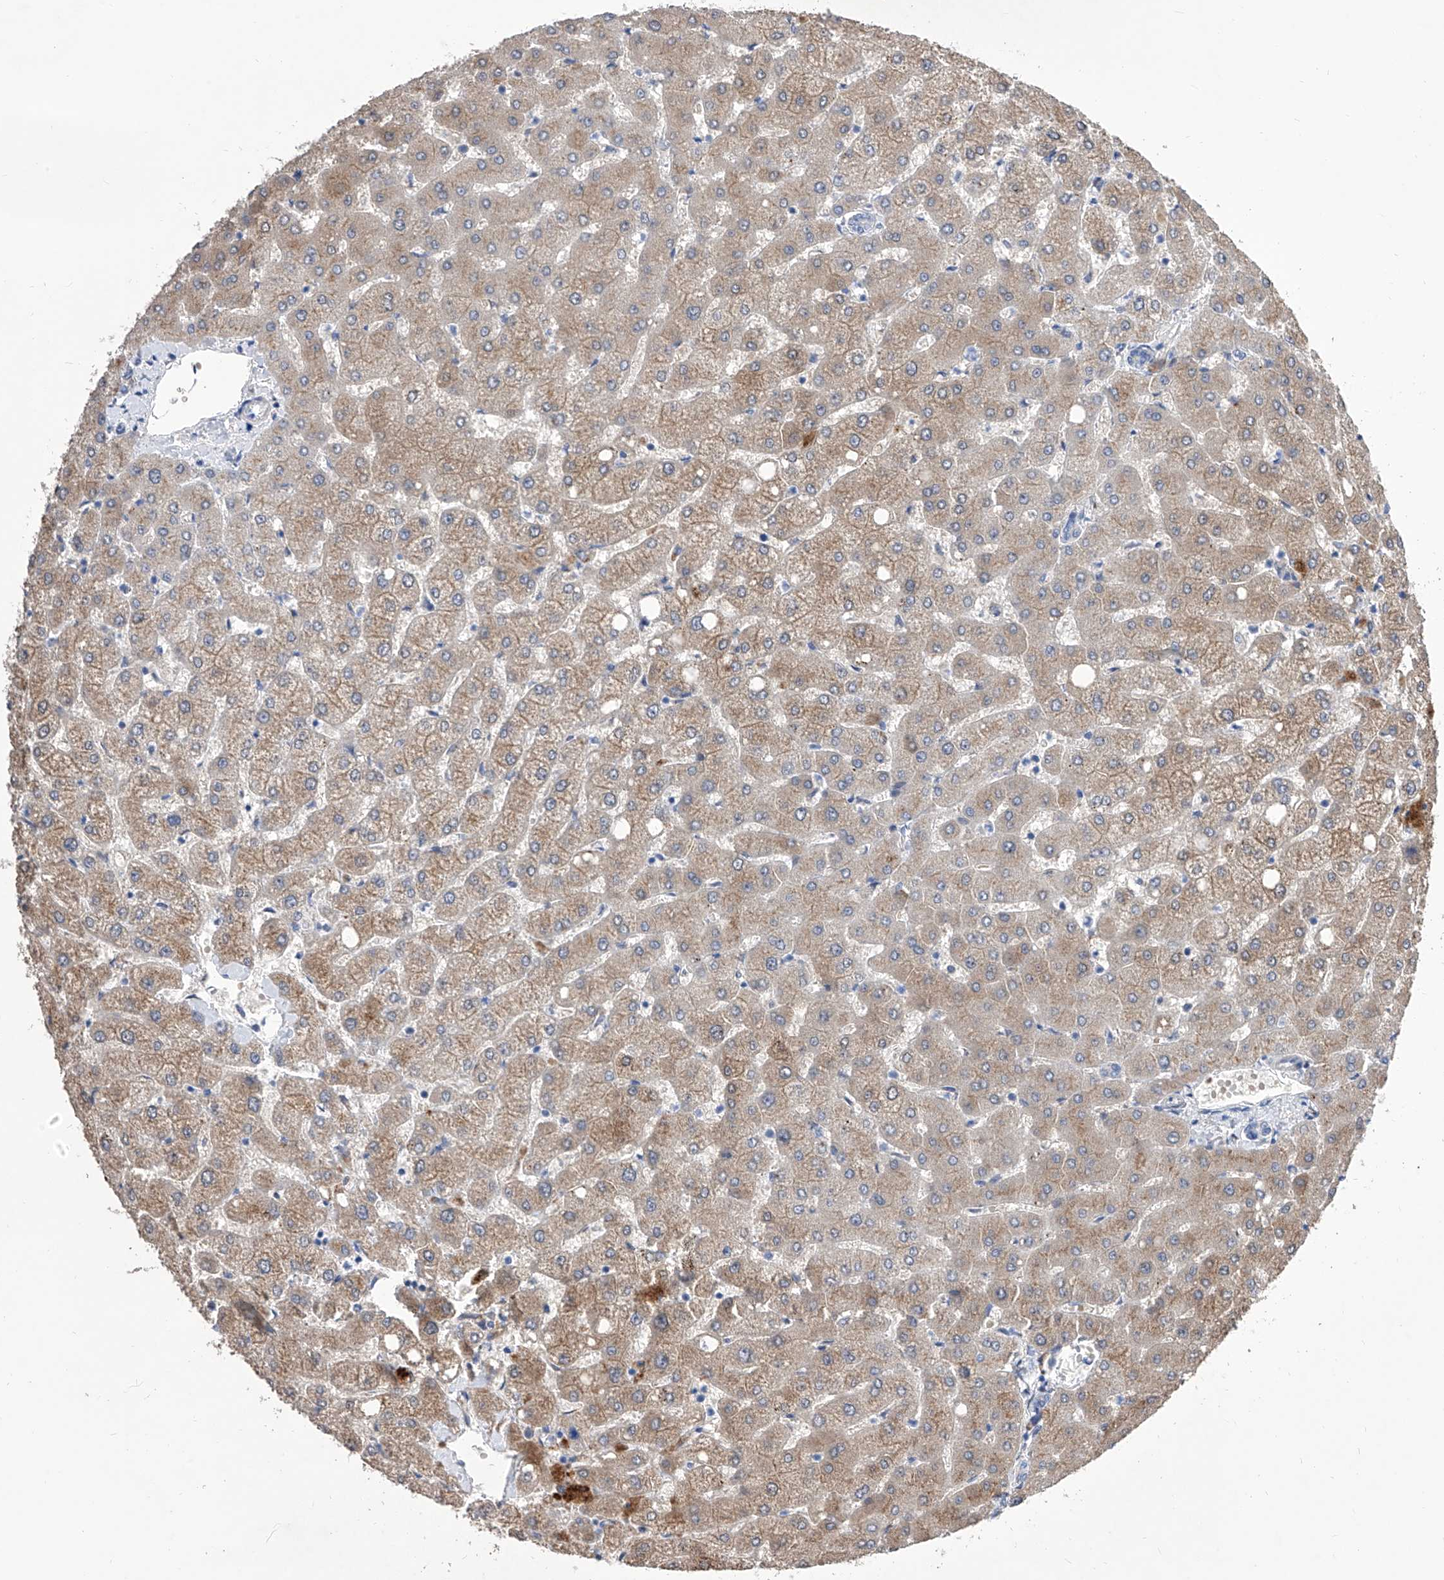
{"staining": {"intensity": "negative", "quantity": "none", "location": "none"}, "tissue": "liver", "cell_type": "Cholangiocytes", "image_type": "normal", "snomed": [{"axis": "morphology", "description": "Normal tissue, NOS"}, {"axis": "topography", "description": "Liver"}], "caption": "There is no significant expression in cholangiocytes of liver. Brightfield microscopy of immunohistochemistry (IHC) stained with DAB (brown) and hematoxylin (blue), captured at high magnification.", "gene": "TJAP1", "patient": {"sex": "female", "age": 54}}